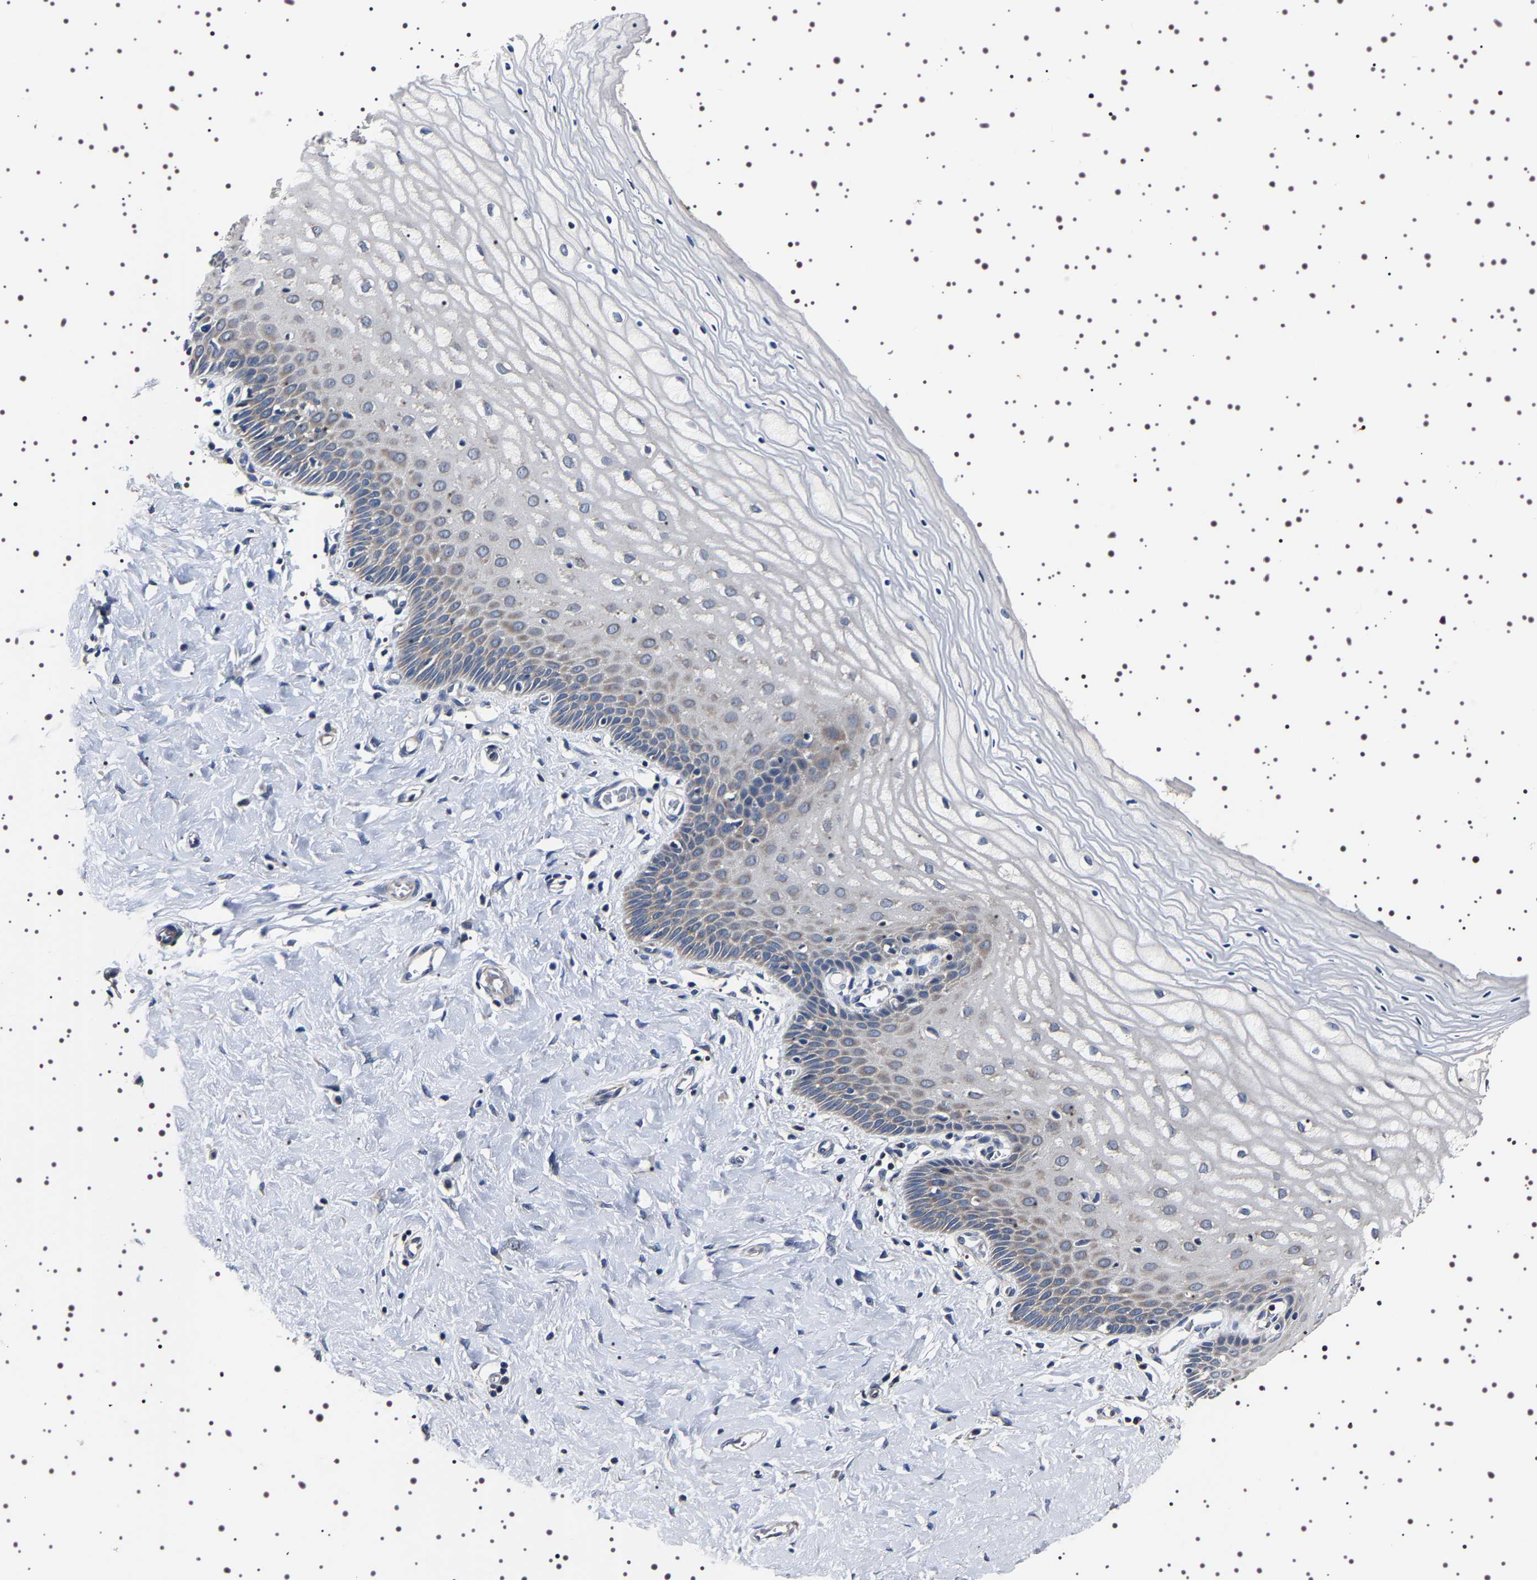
{"staining": {"intensity": "weak", "quantity": "25%-75%", "location": "cytoplasmic/membranous"}, "tissue": "cervix", "cell_type": "Squamous epithelial cells", "image_type": "normal", "snomed": [{"axis": "morphology", "description": "Normal tissue, NOS"}, {"axis": "topography", "description": "Cervix"}], "caption": "Immunohistochemistry (IHC) of benign human cervix displays low levels of weak cytoplasmic/membranous positivity in about 25%-75% of squamous epithelial cells. Immunohistochemistry stains the protein in brown and the nuclei are stained blue.", "gene": "TARBP1", "patient": {"sex": "female", "age": 55}}